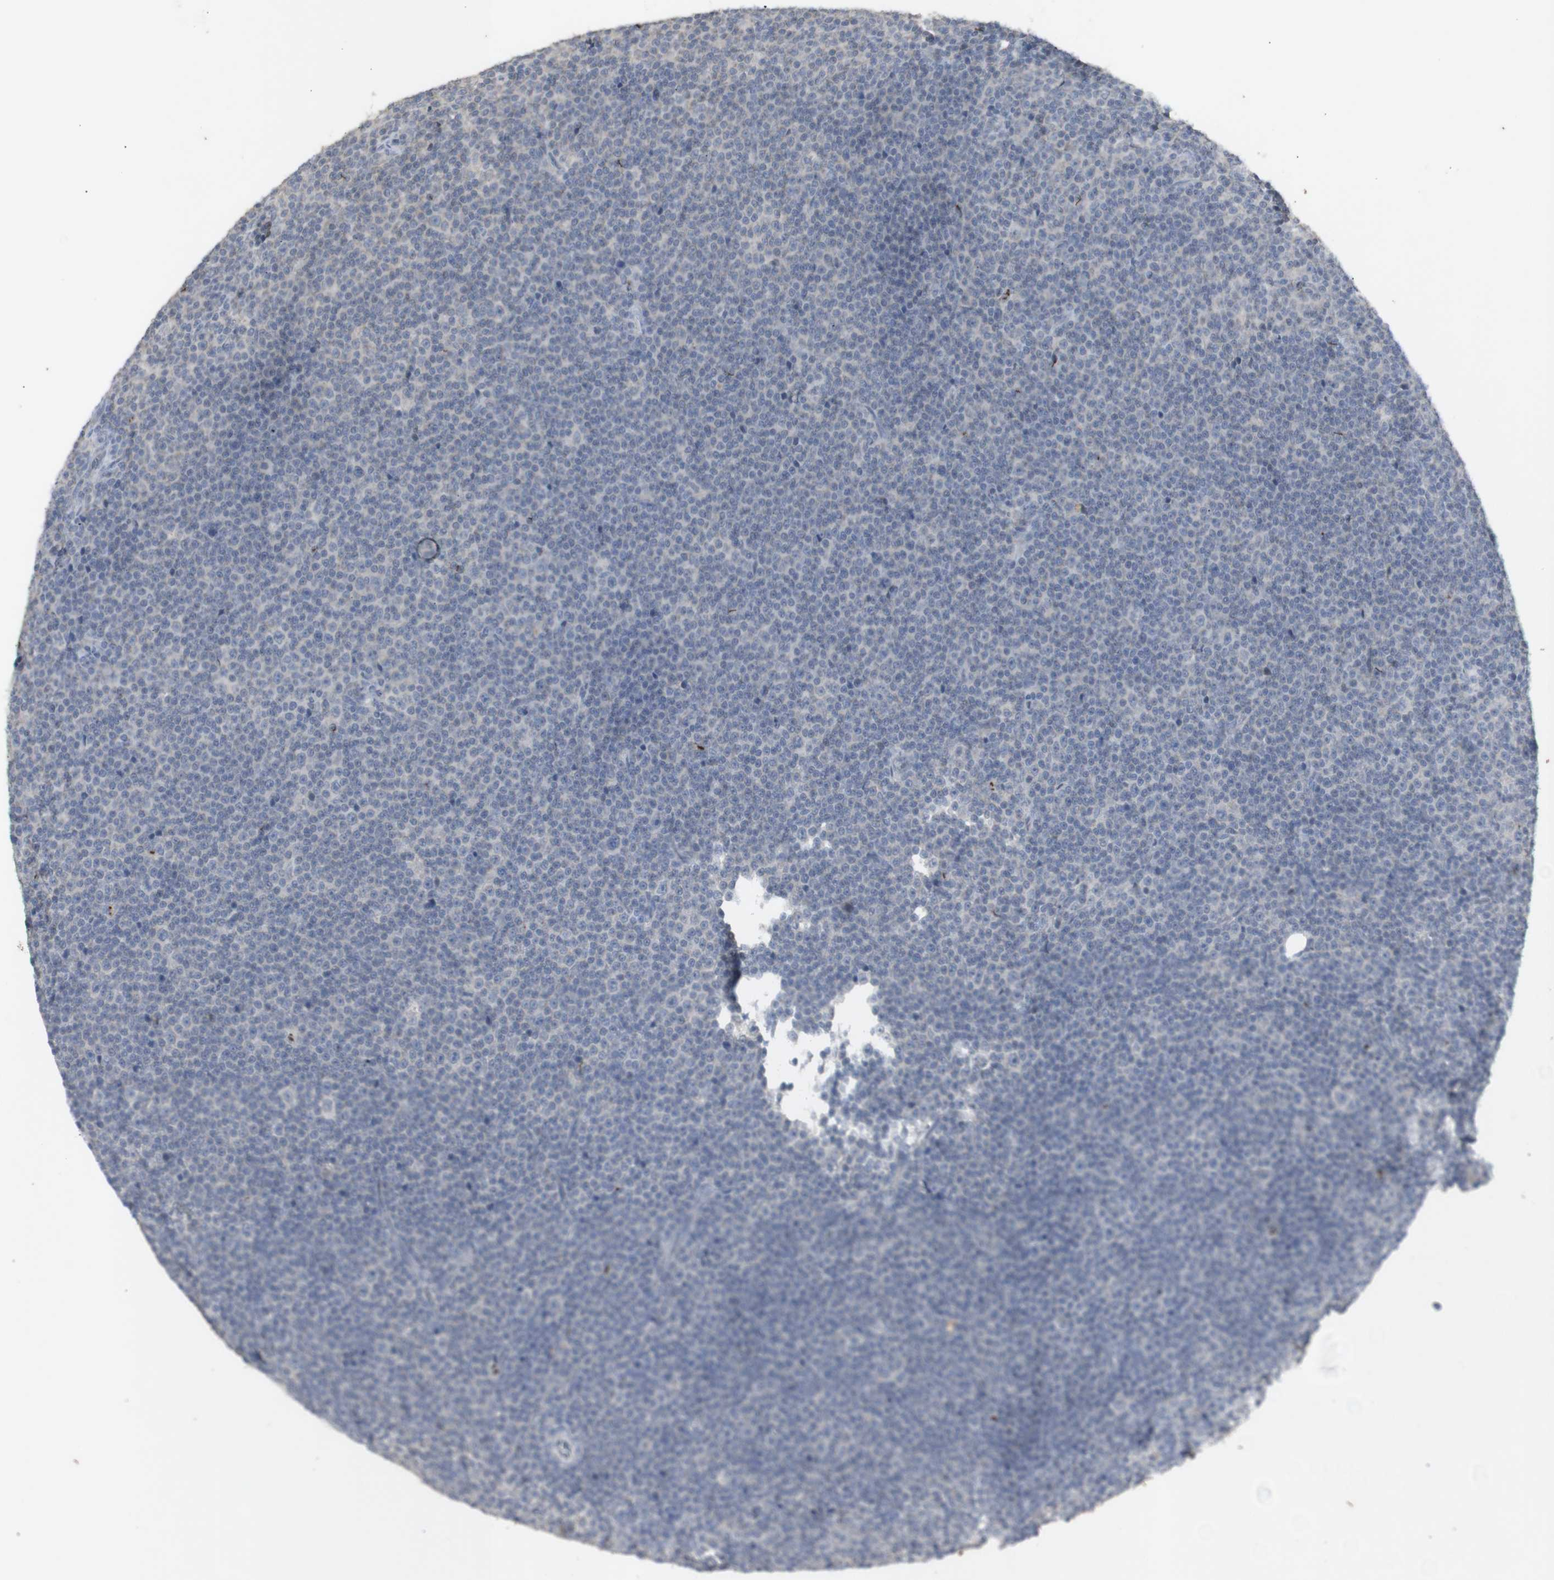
{"staining": {"intensity": "negative", "quantity": "none", "location": "none"}, "tissue": "lymphoma", "cell_type": "Tumor cells", "image_type": "cancer", "snomed": [{"axis": "morphology", "description": "Malignant lymphoma, non-Hodgkin's type, Low grade"}, {"axis": "topography", "description": "Lymph node"}], "caption": "There is no significant positivity in tumor cells of lymphoma.", "gene": "INS", "patient": {"sex": "female", "age": 67}}